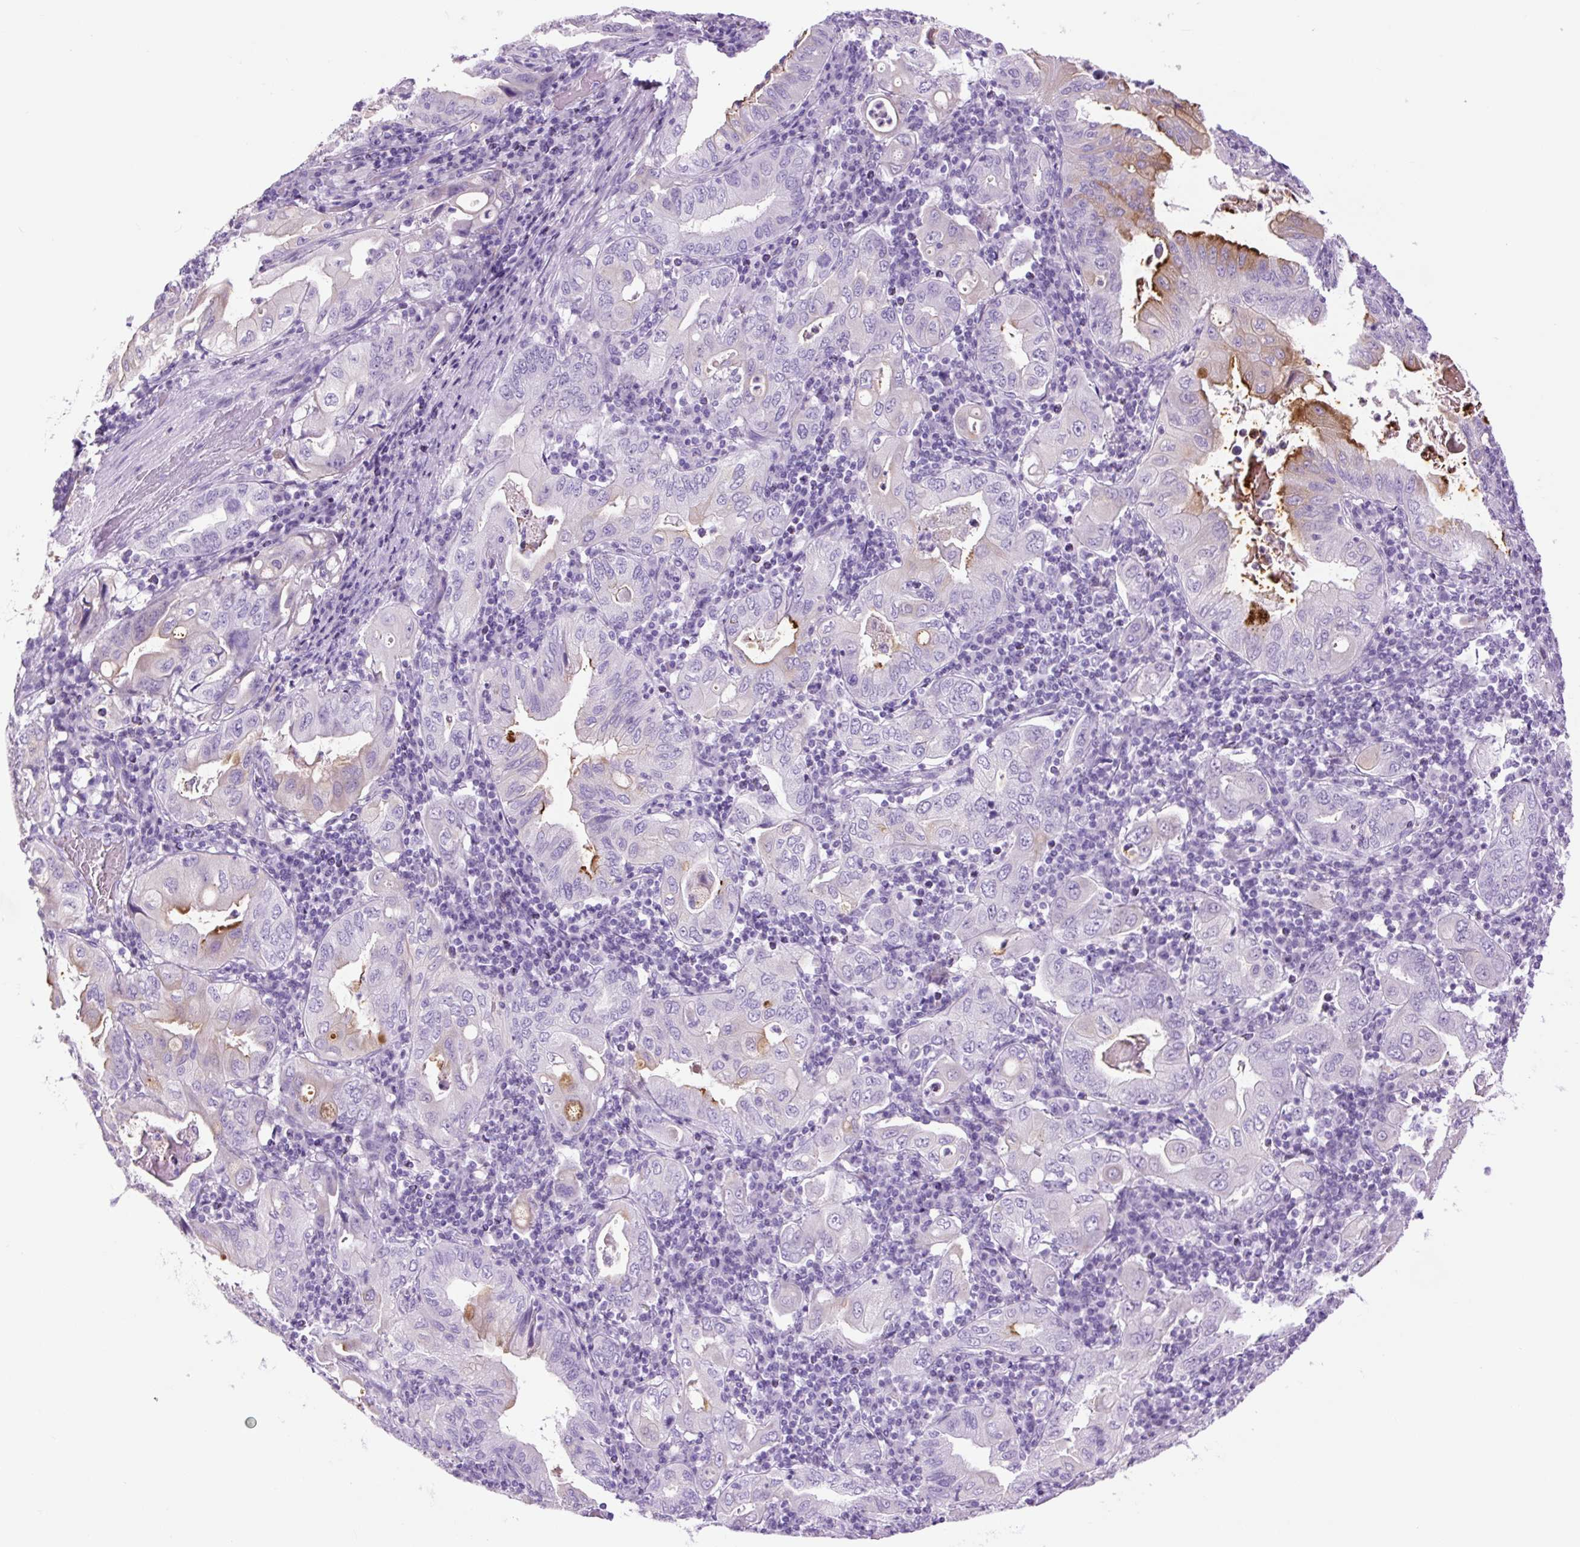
{"staining": {"intensity": "negative", "quantity": "none", "location": "none"}, "tissue": "stomach cancer", "cell_type": "Tumor cells", "image_type": "cancer", "snomed": [{"axis": "morphology", "description": "Normal tissue, NOS"}, {"axis": "morphology", "description": "Adenocarcinoma, NOS"}, {"axis": "topography", "description": "Esophagus"}, {"axis": "topography", "description": "Stomach, upper"}, {"axis": "topography", "description": "Peripheral nerve tissue"}], "caption": "Immunohistochemical staining of human stomach cancer (adenocarcinoma) exhibits no significant positivity in tumor cells.", "gene": "TFF2", "patient": {"sex": "male", "age": 62}}